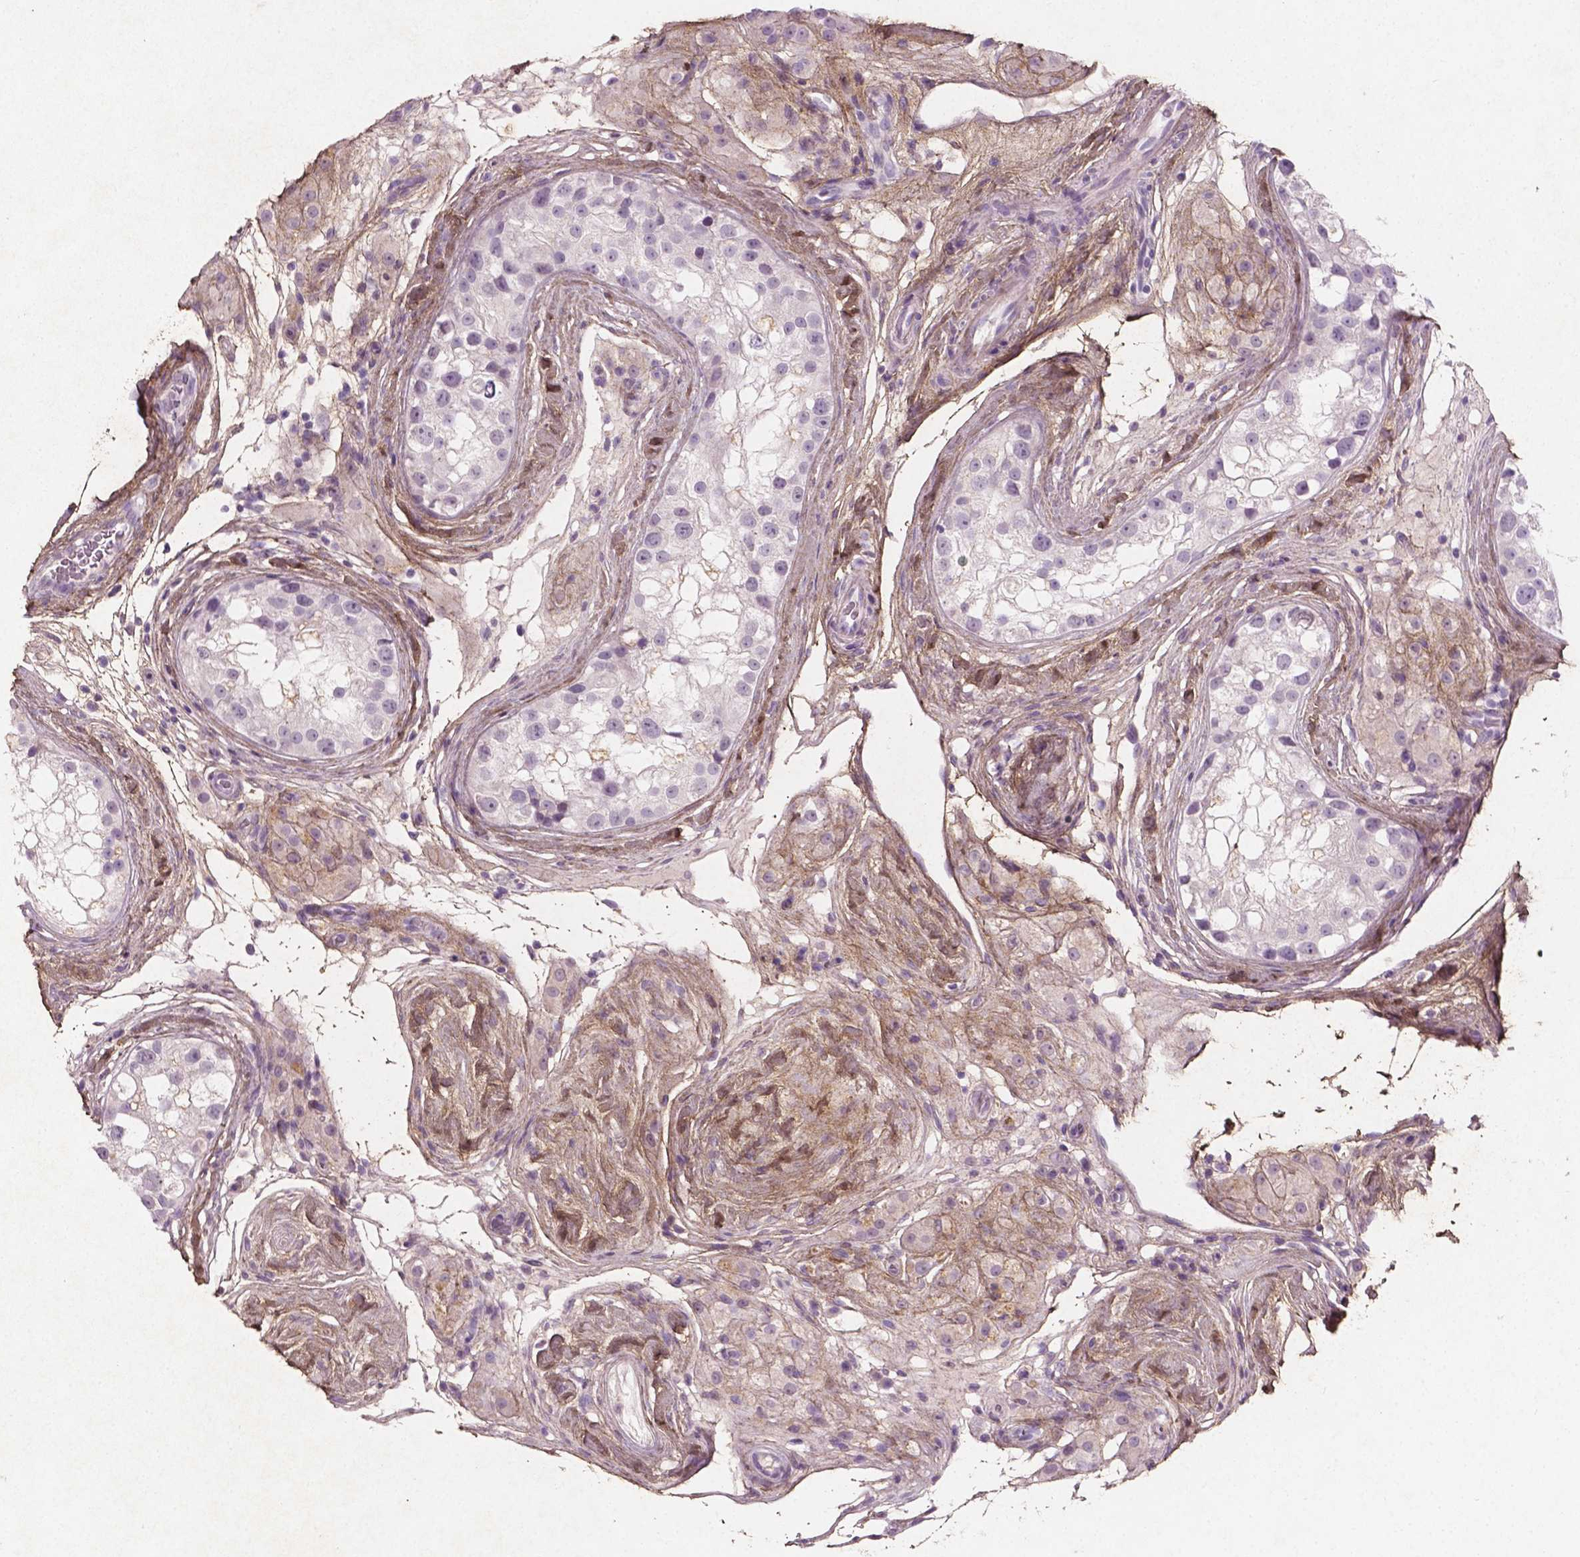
{"staining": {"intensity": "negative", "quantity": "none", "location": "none"}, "tissue": "testis cancer", "cell_type": "Tumor cells", "image_type": "cancer", "snomed": [{"axis": "morphology", "description": "Seminoma, NOS"}, {"axis": "topography", "description": "Testis"}], "caption": "The IHC photomicrograph has no significant staining in tumor cells of testis cancer tissue.", "gene": "DLG2", "patient": {"sex": "male", "age": 34}}